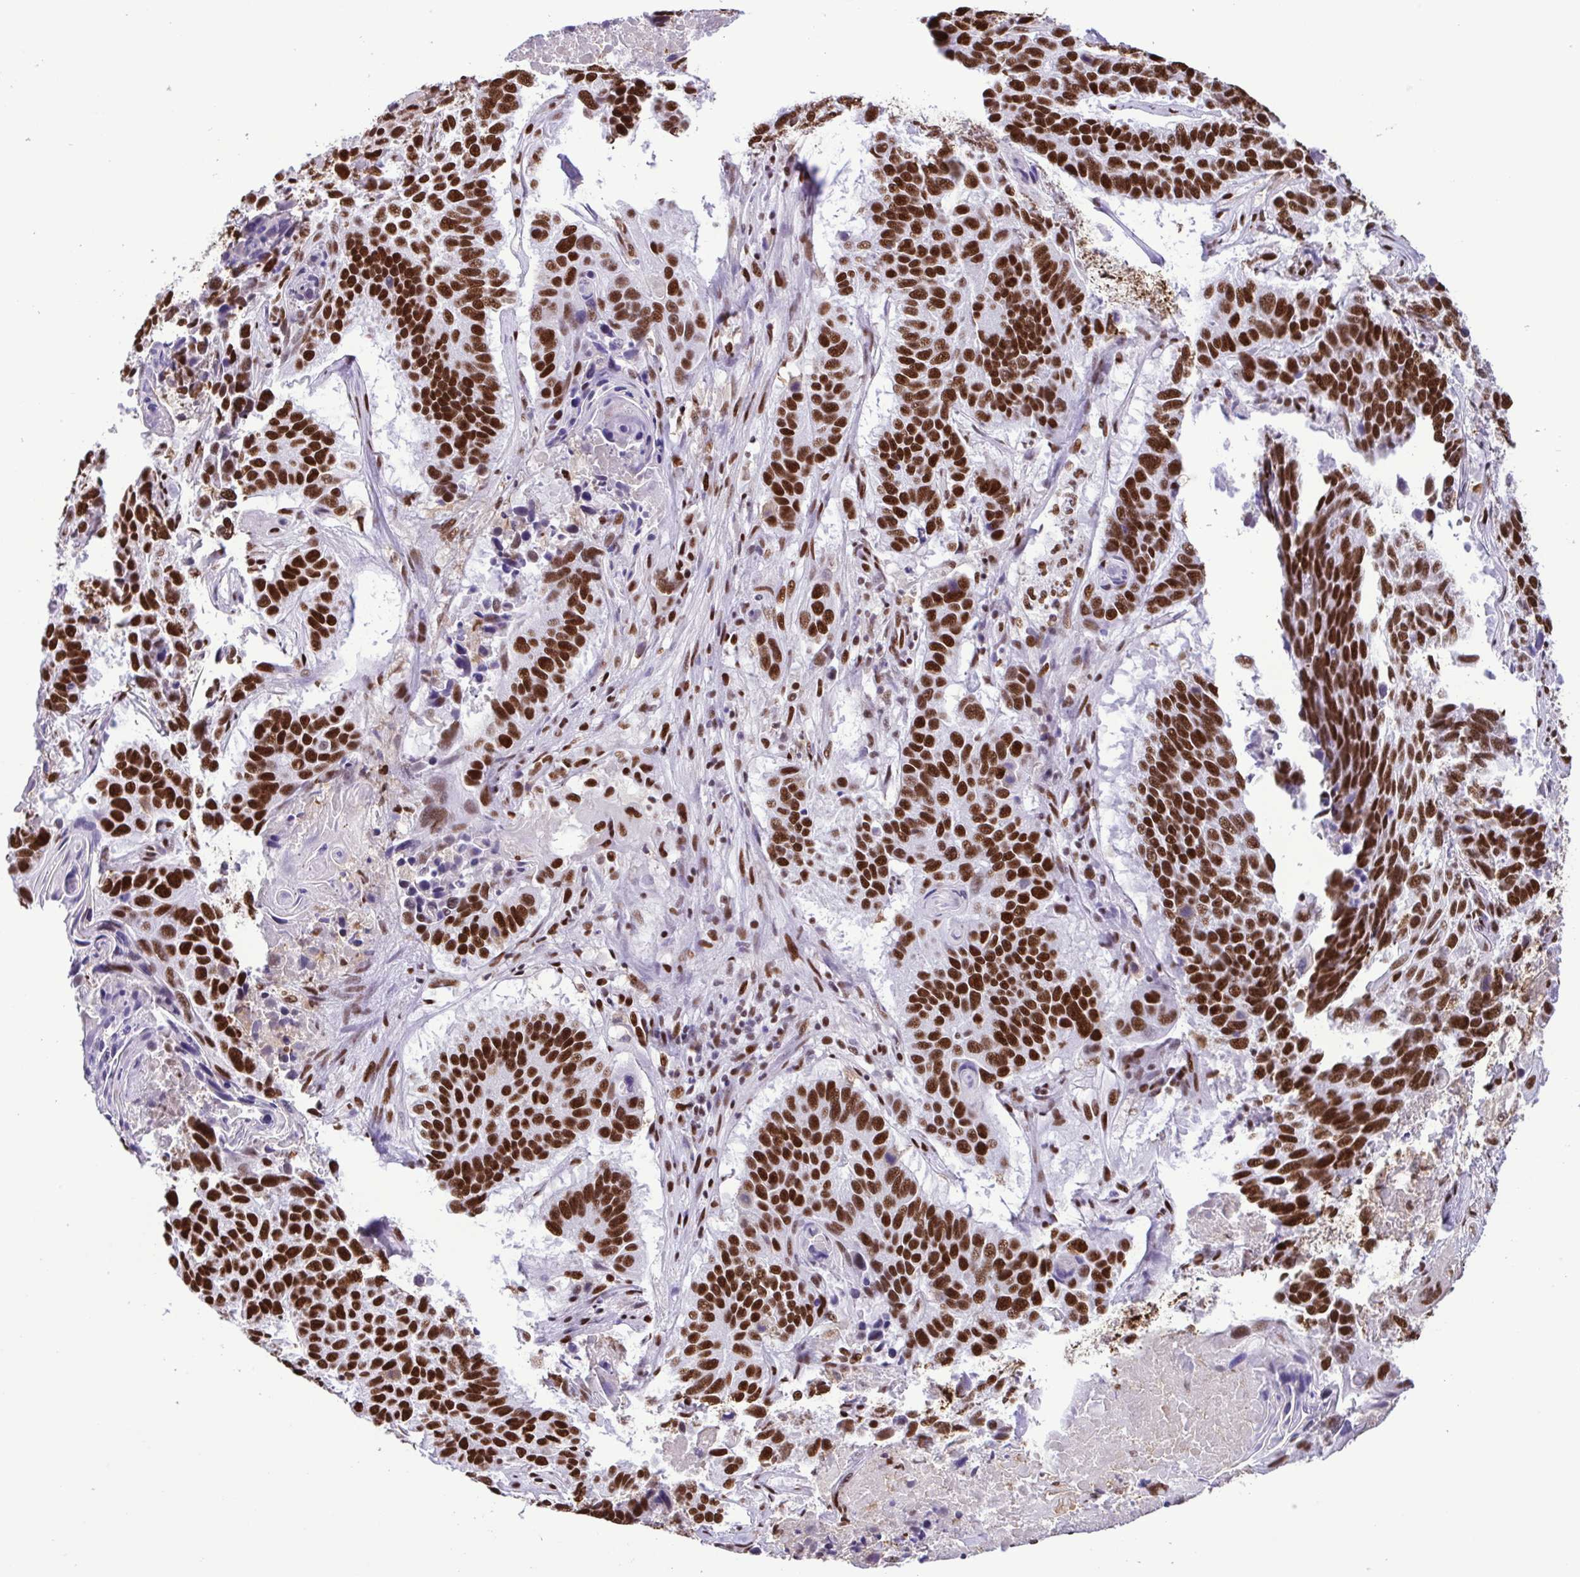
{"staining": {"intensity": "strong", "quantity": ">75%", "location": "nuclear"}, "tissue": "lung cancer", "cell_type": "Tumor cells", "image_type": "cancer", "snomed": [{"axis": "morphology", "description": "Squamous cell carcinoma, NOS"}, {"axis": "topography", "description": "Lung"}], "caption": "Protein analysis of lung squamous cell carcinoma tissue shows strong nuclear staining in about >75% of tumor cells.", "gene": "TRIM28", "patient": {"sex": "male", "age": 73}}